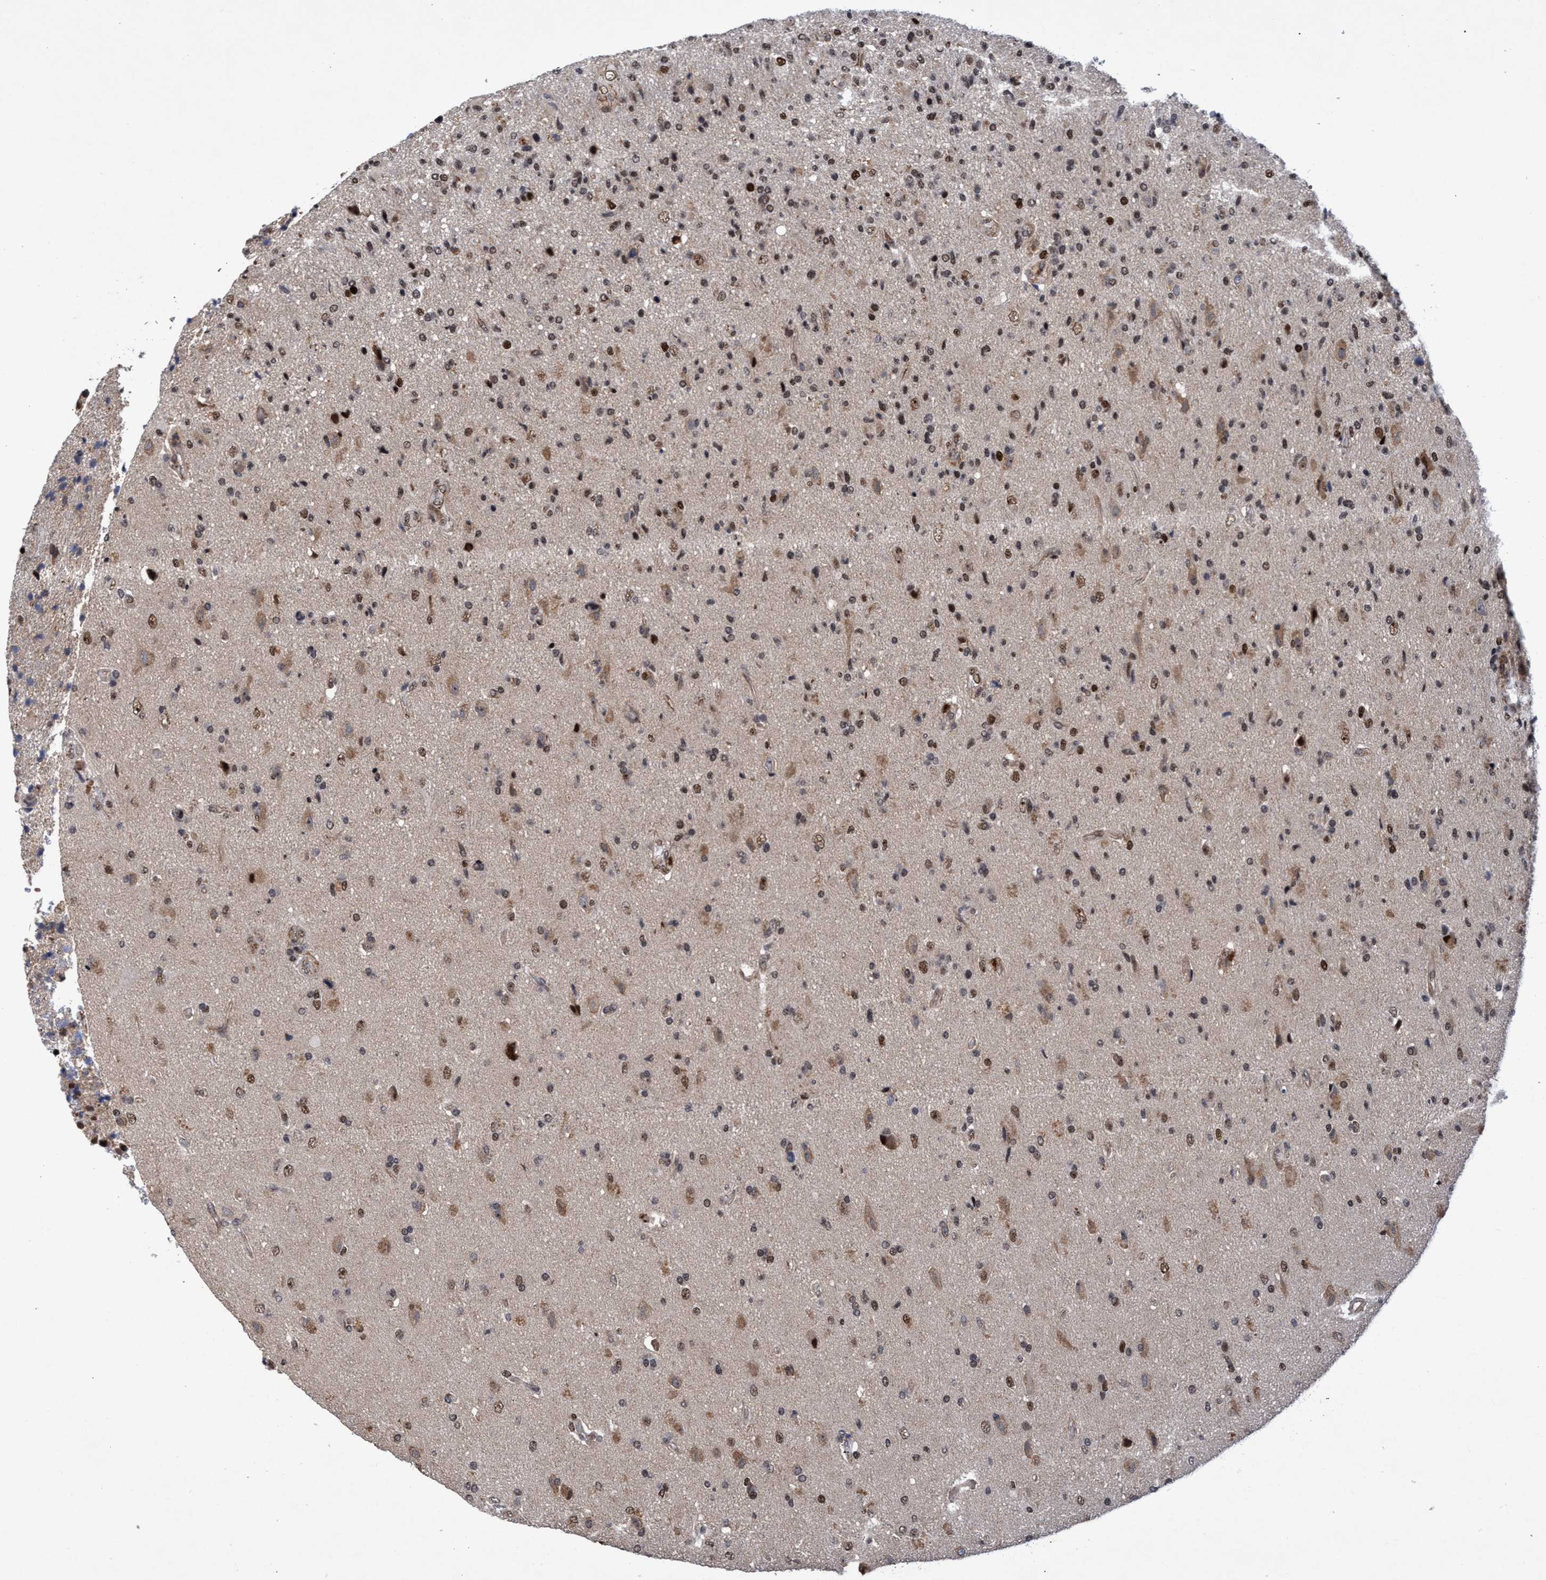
{"staining": {"intensity": "moderate", "quantity": ">75%", "location": "nuclear"}, "tissue": "glioma", "cell_type": "Tumor cells", "image_type": "cancer", "snomed": [{"axis": "morphology", "description": "Glioma, malignant, High grade"}, {"axis": "topography", "description": "Brain"}], "caption": "Immunohistochemistry of malignant glioma (high-grade) displays medium levels of moderate nuclear positivity in about >75% of tumor cells. (DAB IHC, brown staining for protein, blue staining for nuclei).", "gene": "GTF2F1", "patient": {"sex": "male", "age": 72}}